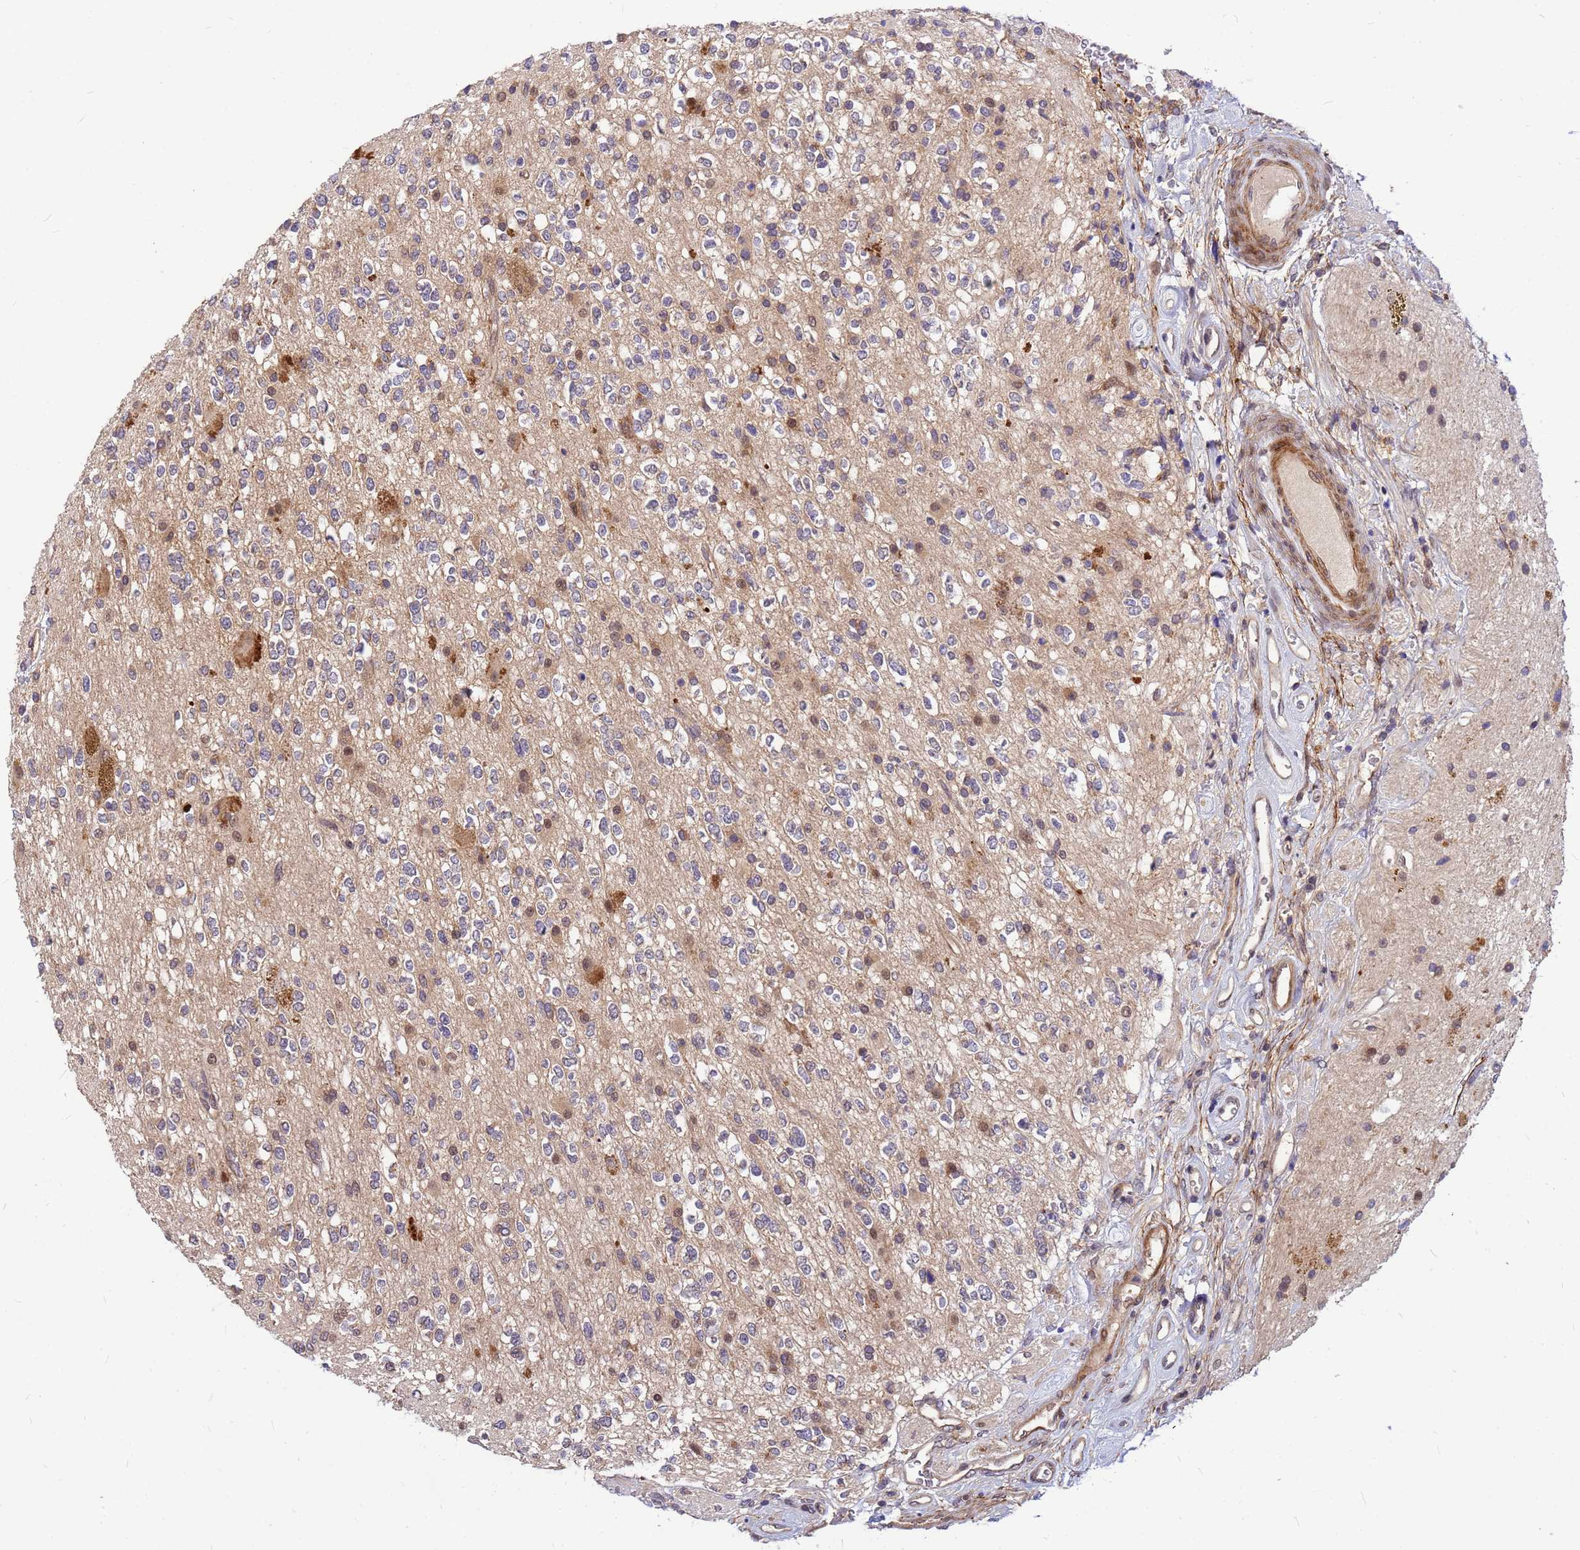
{"staining": {"intensity": "negative", "quantity": "none", "location": "none"}, "tissue": "glioma", "cell_type": "Tumor cells", "image_type": "cancer", "snomed": [{"axis": "morphology", "description": "Glioma, malignant, High grade"}, {"axis": "topography", "description": "Brain"}], "caption": "DAB immunohistochemical staining of human glioma displays no significant staining in tumor cells. (Brightfield microscopy of DAB IHC at high magnification).", "gene": "DUS4L", "patient": {"sex": "male", "age": 34}}